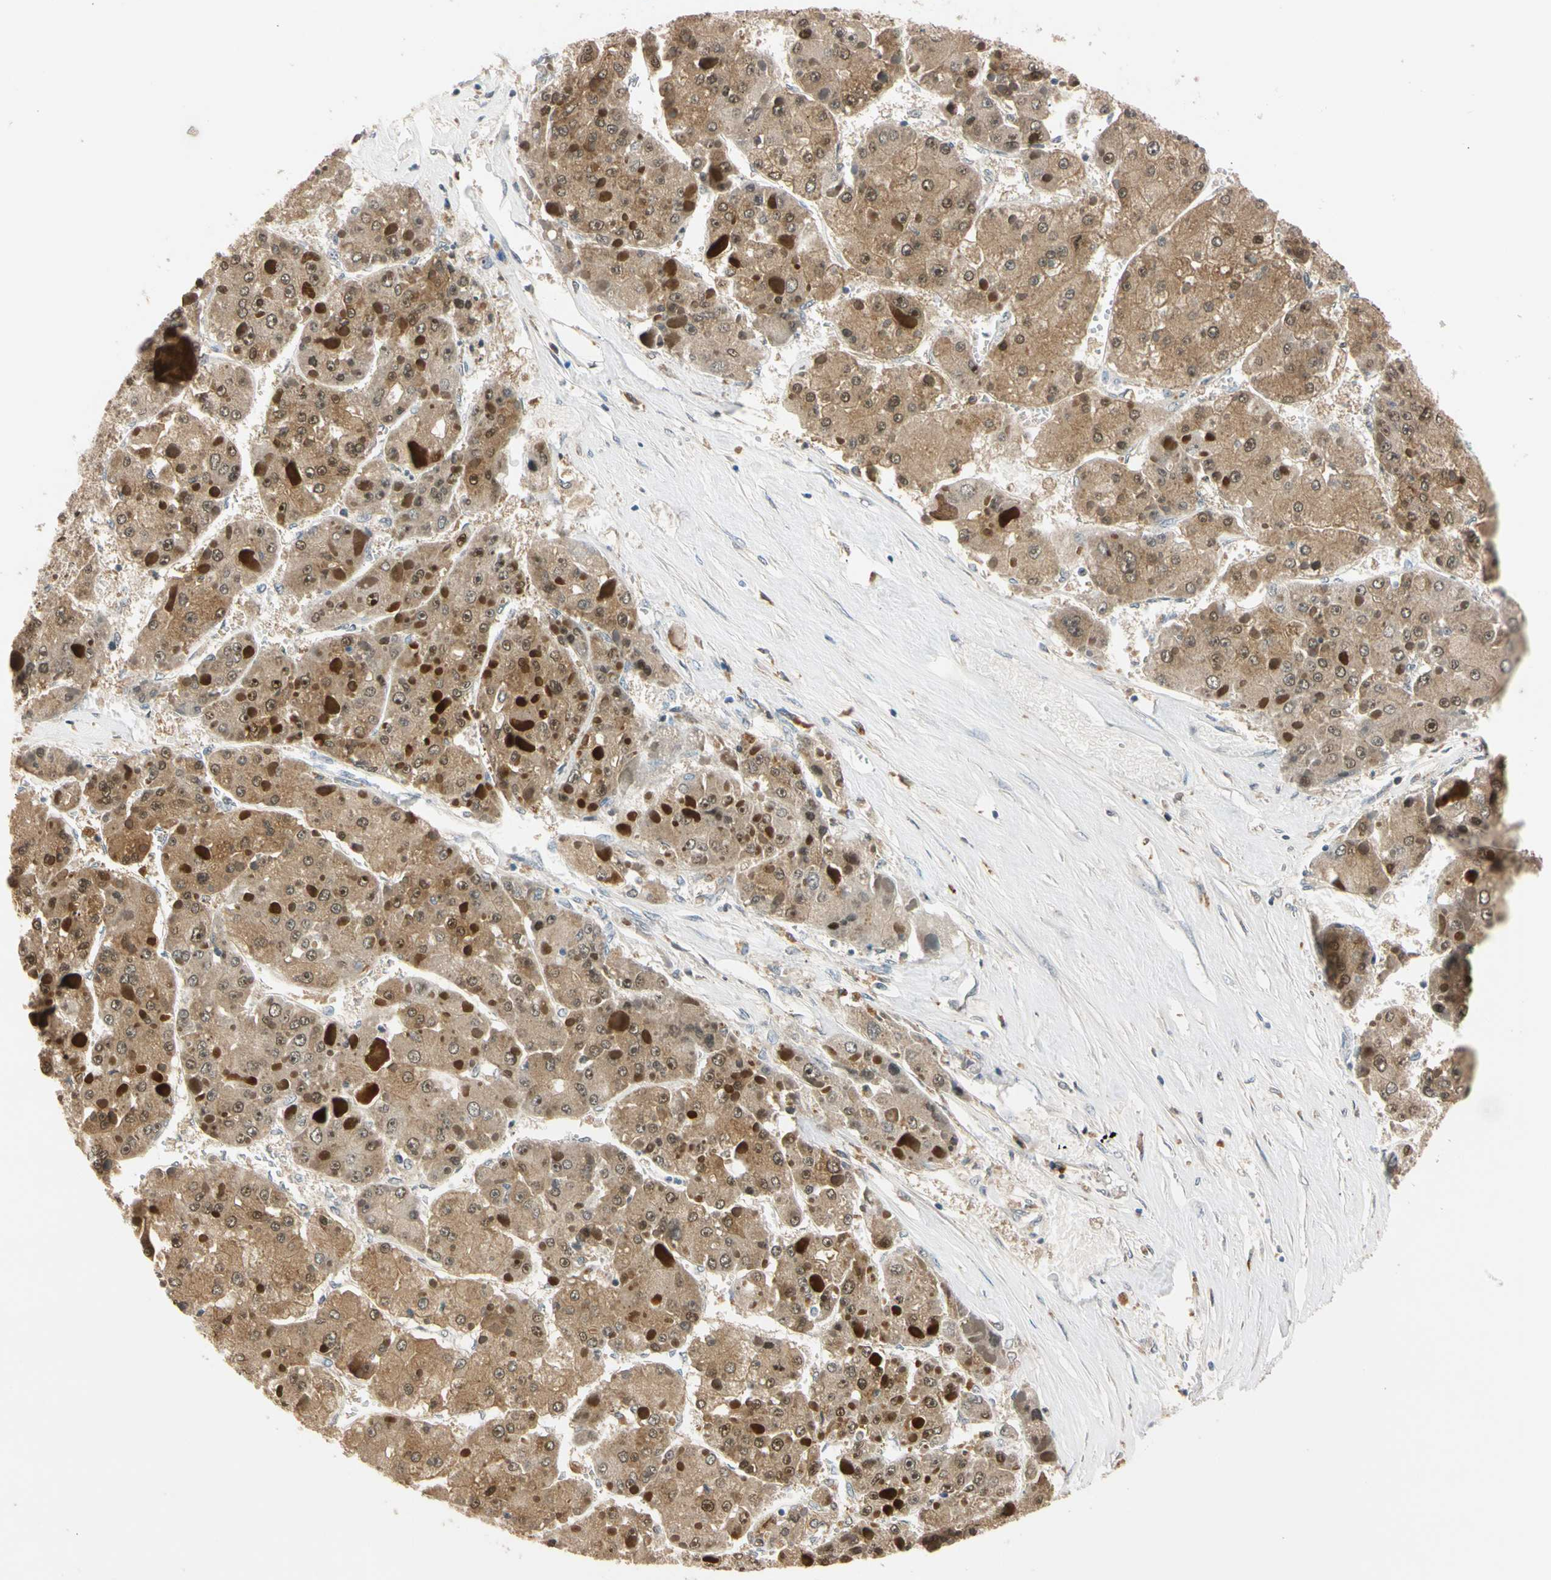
{"staining": {"intensity": "strong", "quantity": ">75%", "location": "cytoplasmic/membranous,nuclear"}, "tissue": "liver cancer", "cell_type": "Tumor cells", "image_type": "cancer", "snomed": [{"axis": "morphology", "description": "Carcinoma, Hepatocellular, NOS"}, {"axis": "topography", "description": "Liver"}], "caption": "Liver cancer (hepatocellular carcinoma) stained with DAB (3,3'-diaminobenzidine) immunohistochemistry demonstrates high levels of strong cytoplasmic/membranous and nuclear positivity in about >75% of tumor cells. Nuclei are stained in blue.", "gene": "RIOX2", "patient": {"sex": "female", "age": 73}}